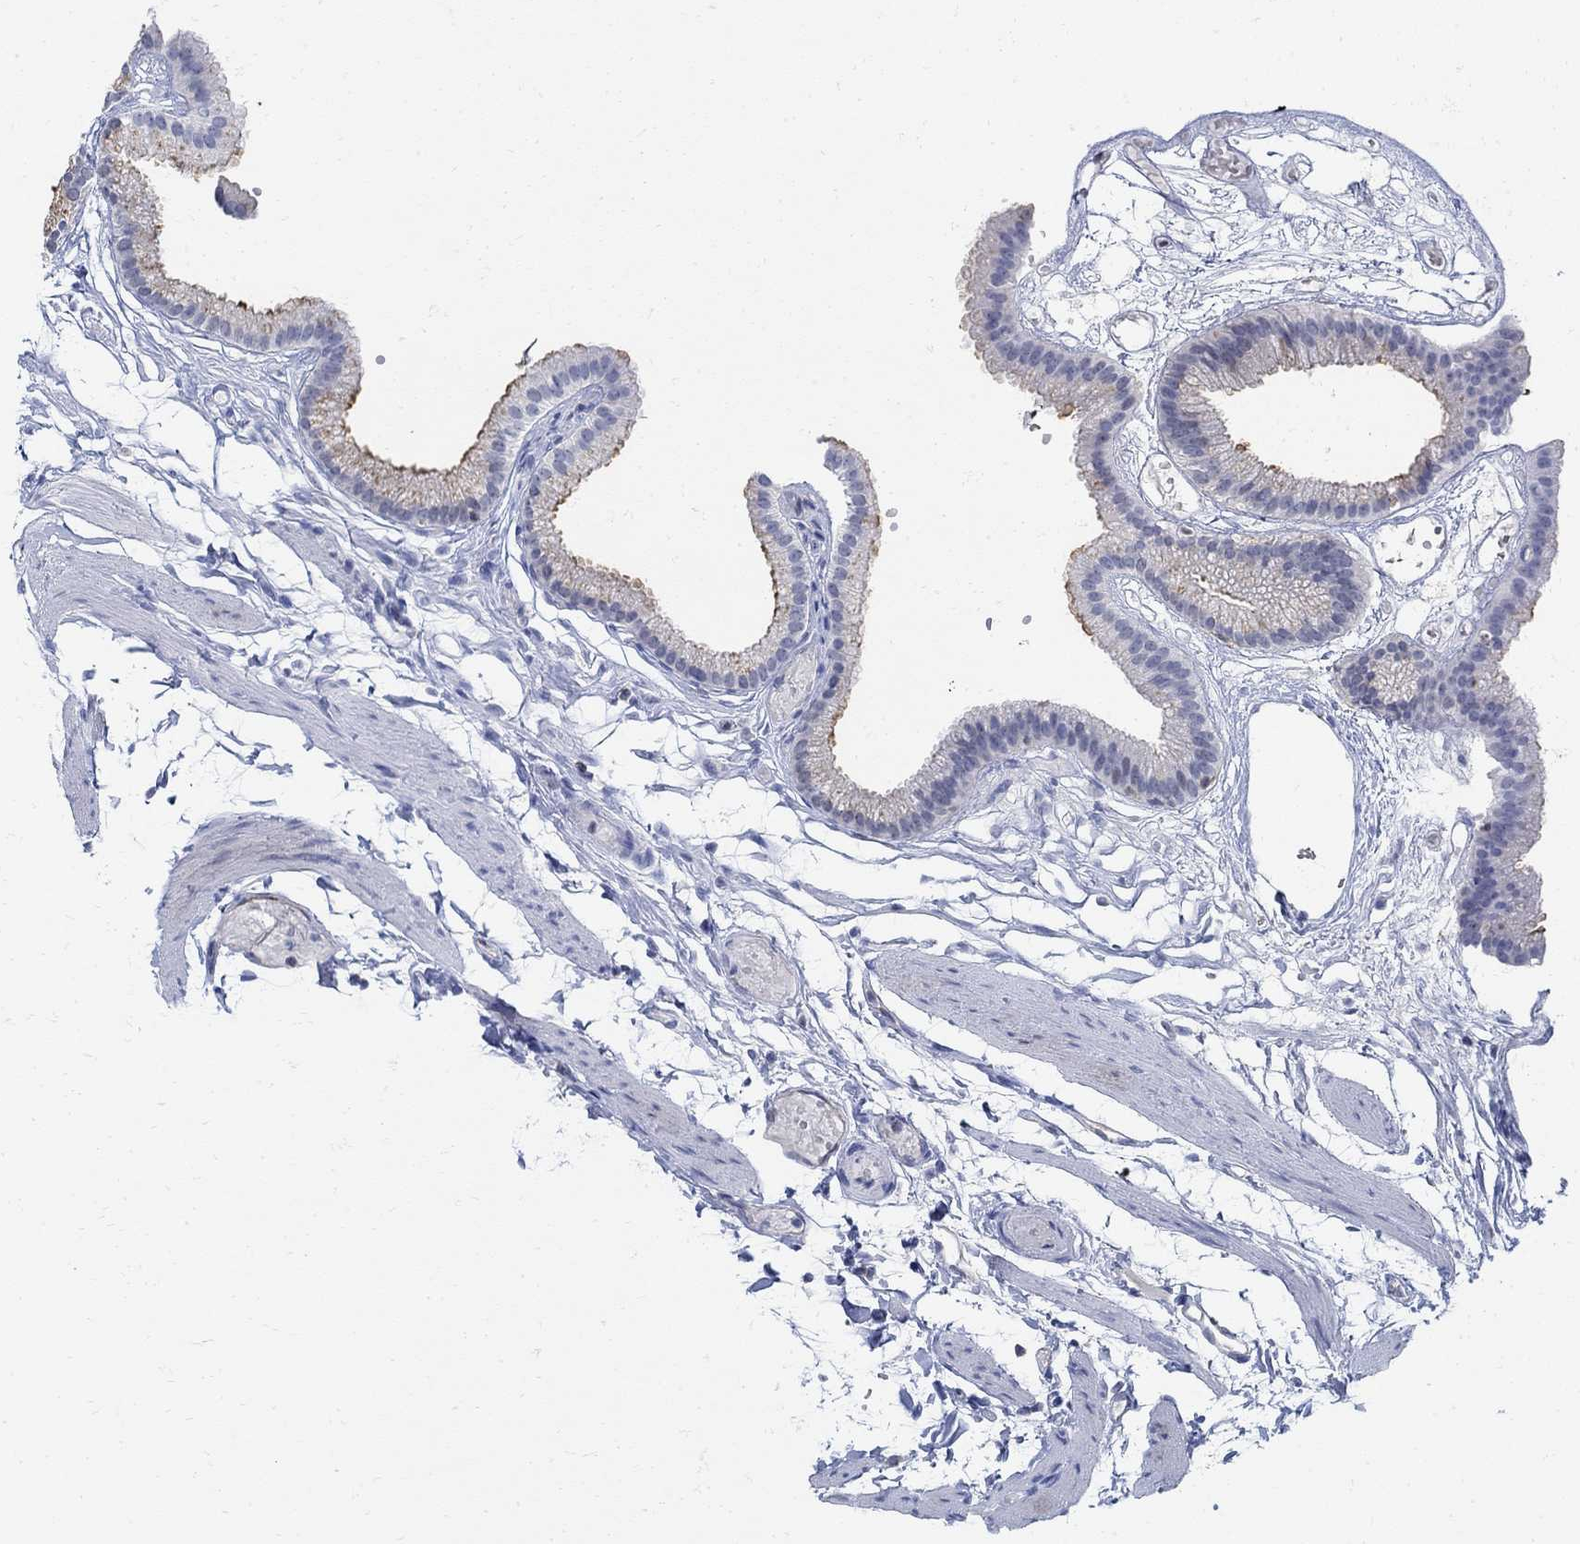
{"staining": {"intensity": "moderate", "quantity": "<25%", "location": "cytoplasmic/membranous"}, "tissue": "gallbladder", "cell_type": "Glandular cells", "image_type": "normal", "snomed": [{"axis": "morphology", "description": "Normal tissue, NOS"}, {"axis": "topography", "description": "Gallbladder"}], "caption": "Immunohistochemistry histopathology image of unremarkable gallbladder: gallbladder stained using immunohistochemistry (IHC) exhibits low levels of moderate protein expression localized specifically in the cytoplasmic/membranous of glandular cells, appearing as a cytoplasmic/membranous brown color.", "gene": "PHF21B", "patient": {"sex": "female", "age": 45}}